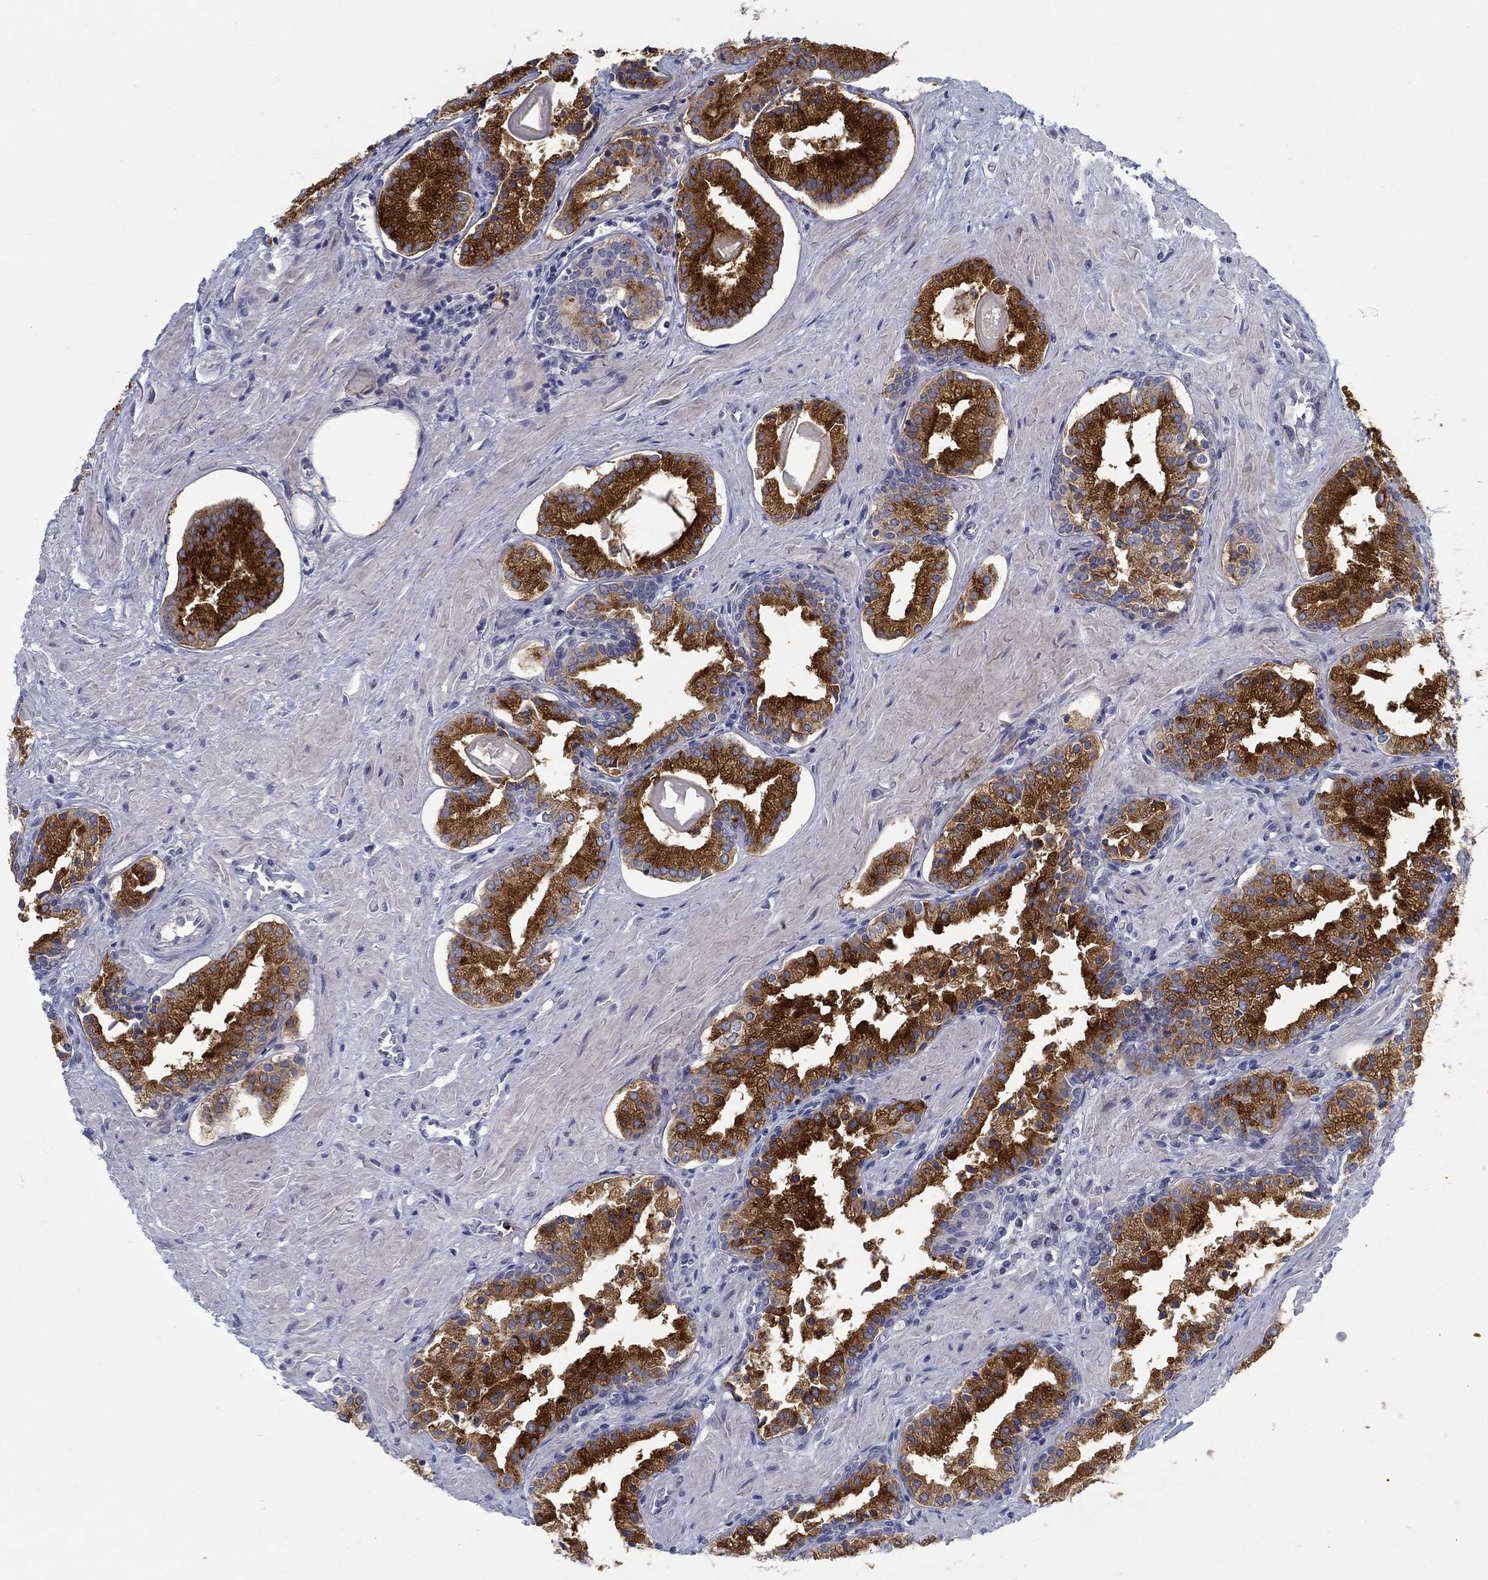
{"staining": {"intensity": "strong", "quantity": "25%-75%", "location": "cytoplasmic/membranous"}, "tissue": "prostate cancer", "cell_type": "Tumor cells", "image_type": "cancer", "snomed": [{"axis": "morphology", "description": "Adenocarcinoma, NOS"}, {"axis": "topography", "description": "Prostate and seminal vesicle, NOS"}, {"axis": "topography", "description": "Prostate"}], "caption": "High-magnification brightfield microscopy of adenocarcinoma (prostate) stained with DAB (brown) and counterstained with hematoxylin (blue). tumor cells exhibit strong cytoplasmic/membranous positivity is identified in approximately25%-75% of cells.", "gene": "ANO7", "patient": {"sex": "male", "age": 44}}